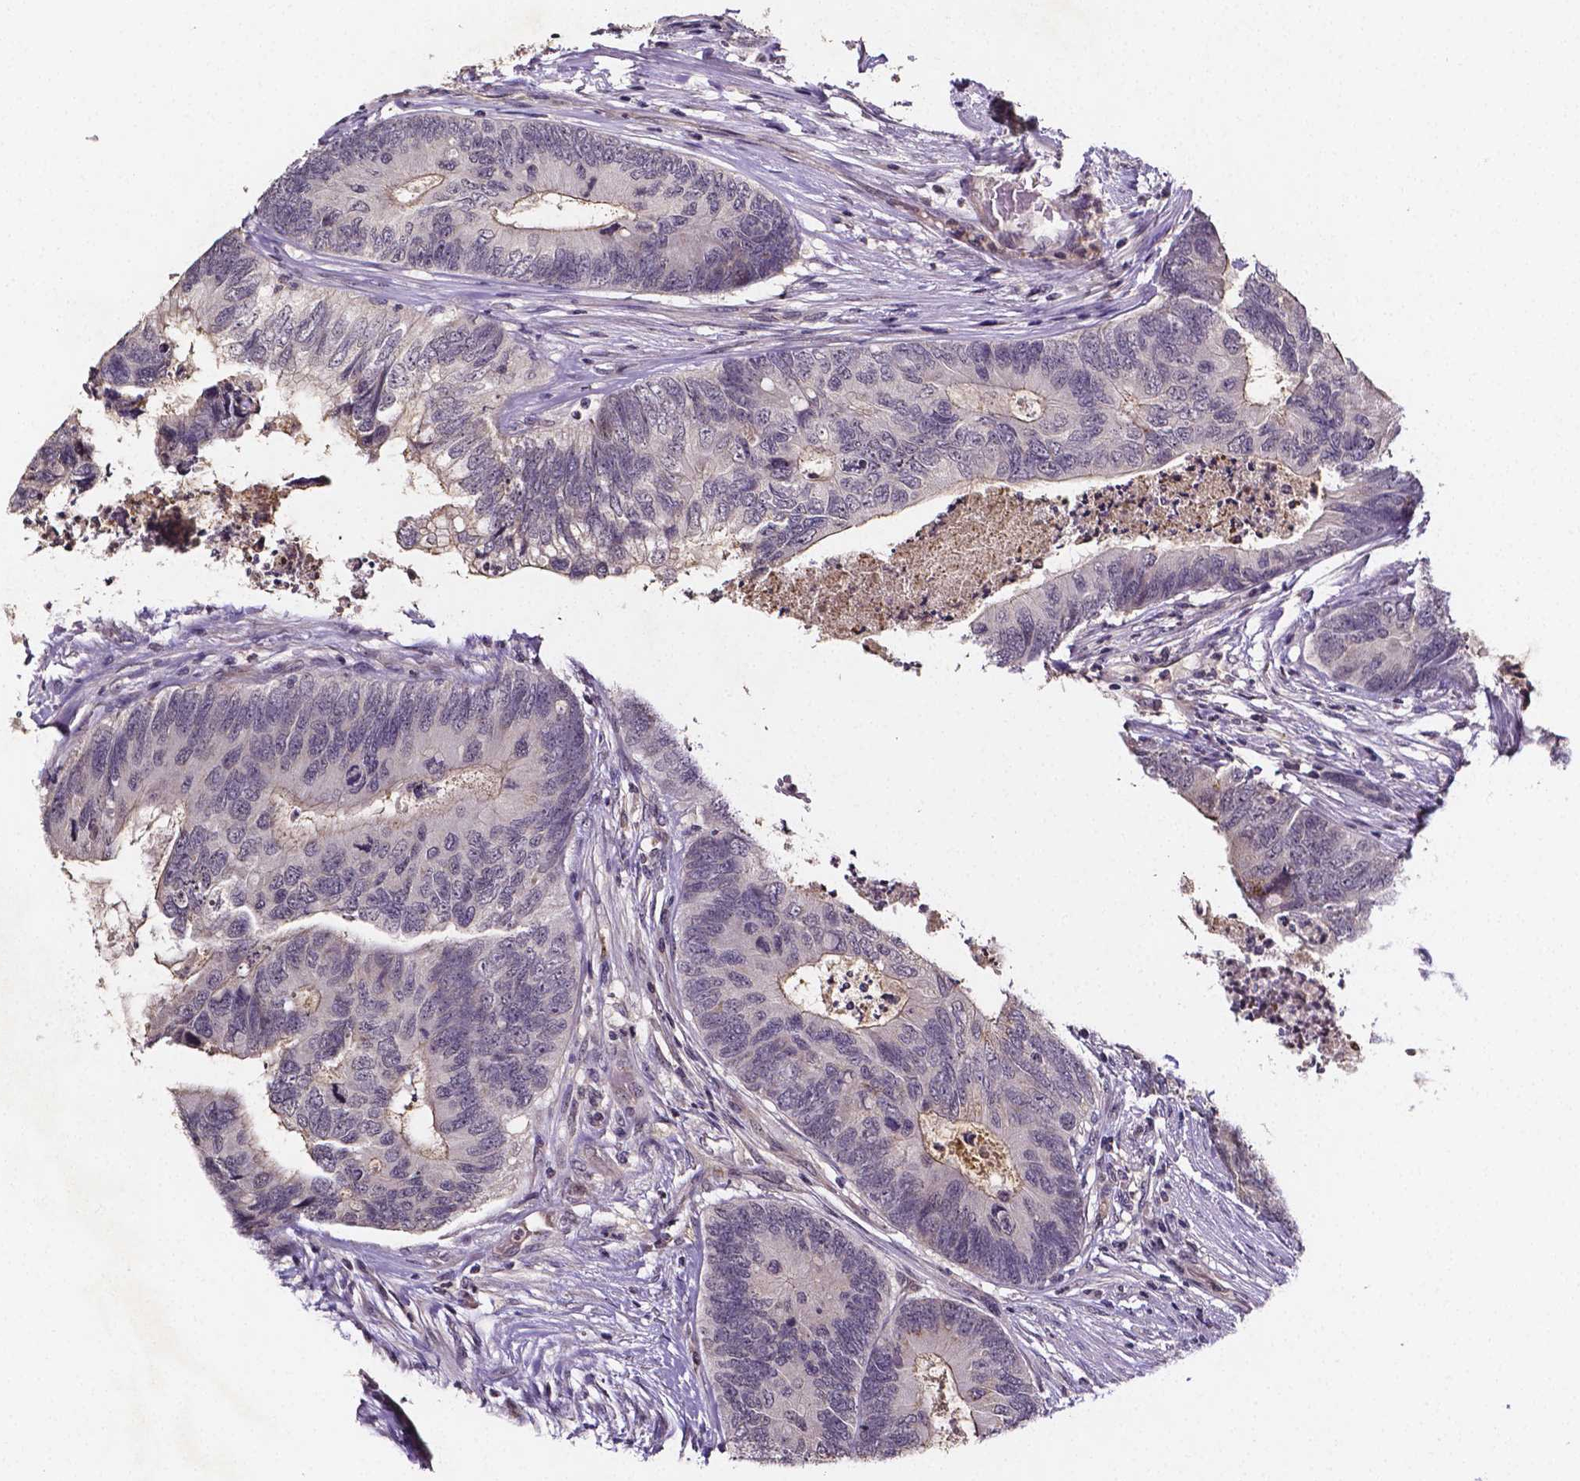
{"staining": {"intensity": "negative", "quantity": "none", "location": "none"}, "tissue": "colorectal cancer", "cell_type": "Tumor cells", "image_type": "cancer", "snomed": [{"axis": "morphology", "description": "Adenocarcinoma, NOS"}, {"axis": "topography", "description": "Colon"}], "caption": "High power microscopy image of an IHC micrograph of adenocarcinoma (colorectal), revealing no significant expression in tumor cells.", "gene": "NRGN", "patient": {"sex": "female", "age": 67}}